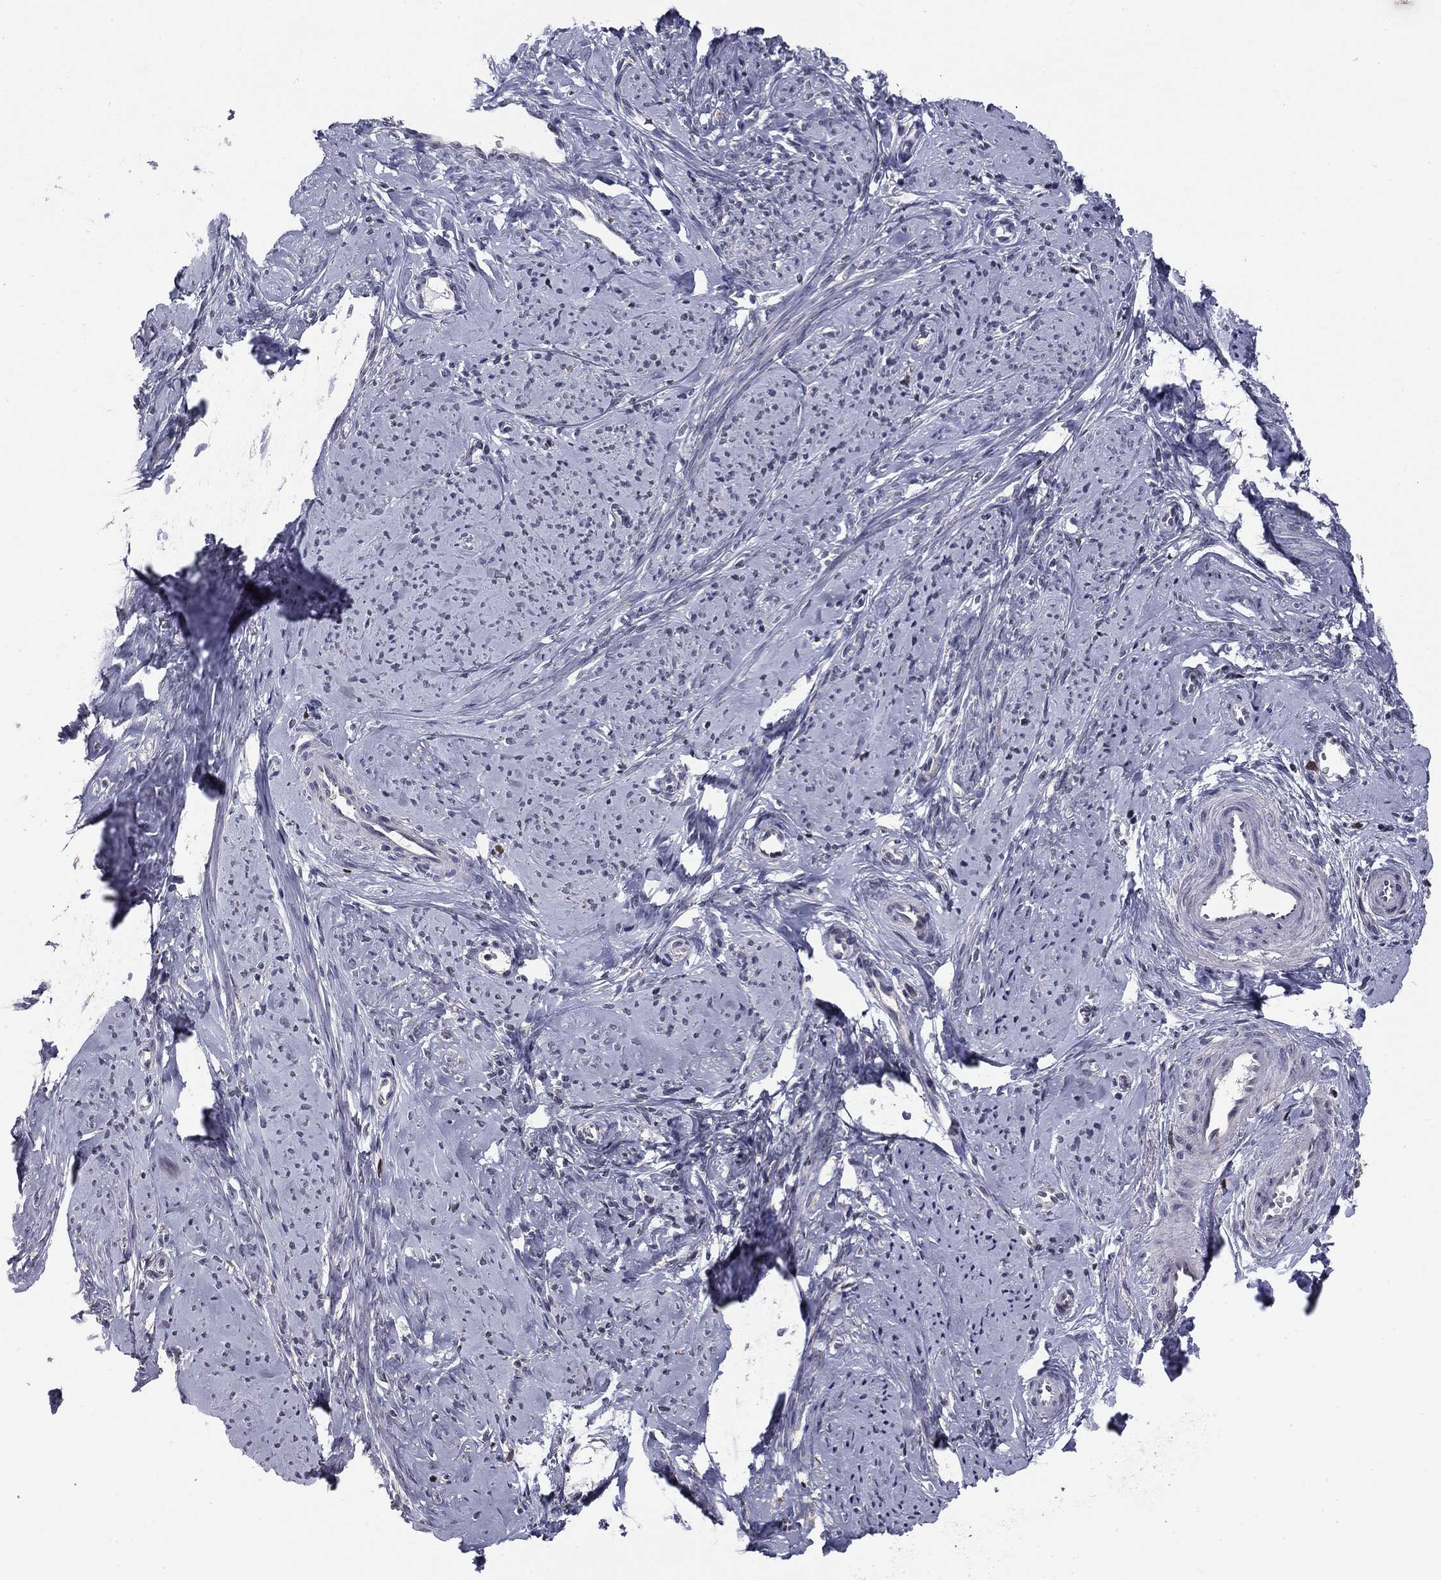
{"staining": {"intensity": "negative", "quantity": "none", "location": "none"}, "tissue": "smooth muscle", "cell_type": "Smooth muscle cells", "image_type": "normal", "snomed": [{"axis": "morphology", "description": "Normal tissue, NOS"}, {"axis": "topography", "description": "Smooth muscle"}], "caption": "Immunohistochemistry (IHC) photomicrograph of benign human smooth muscle stained for a protein (brown), which demonstrates no staining in smooth muscle cells. Brightfield microscopy of immunohistochemistry (IHC) stained with DAB (3,3'-diaminobenzidine) (brown) and hematoxylin (blue), captured at high magnification.", "gene": "HSPB2", "patient": {"sex": "female", "age": 48}}